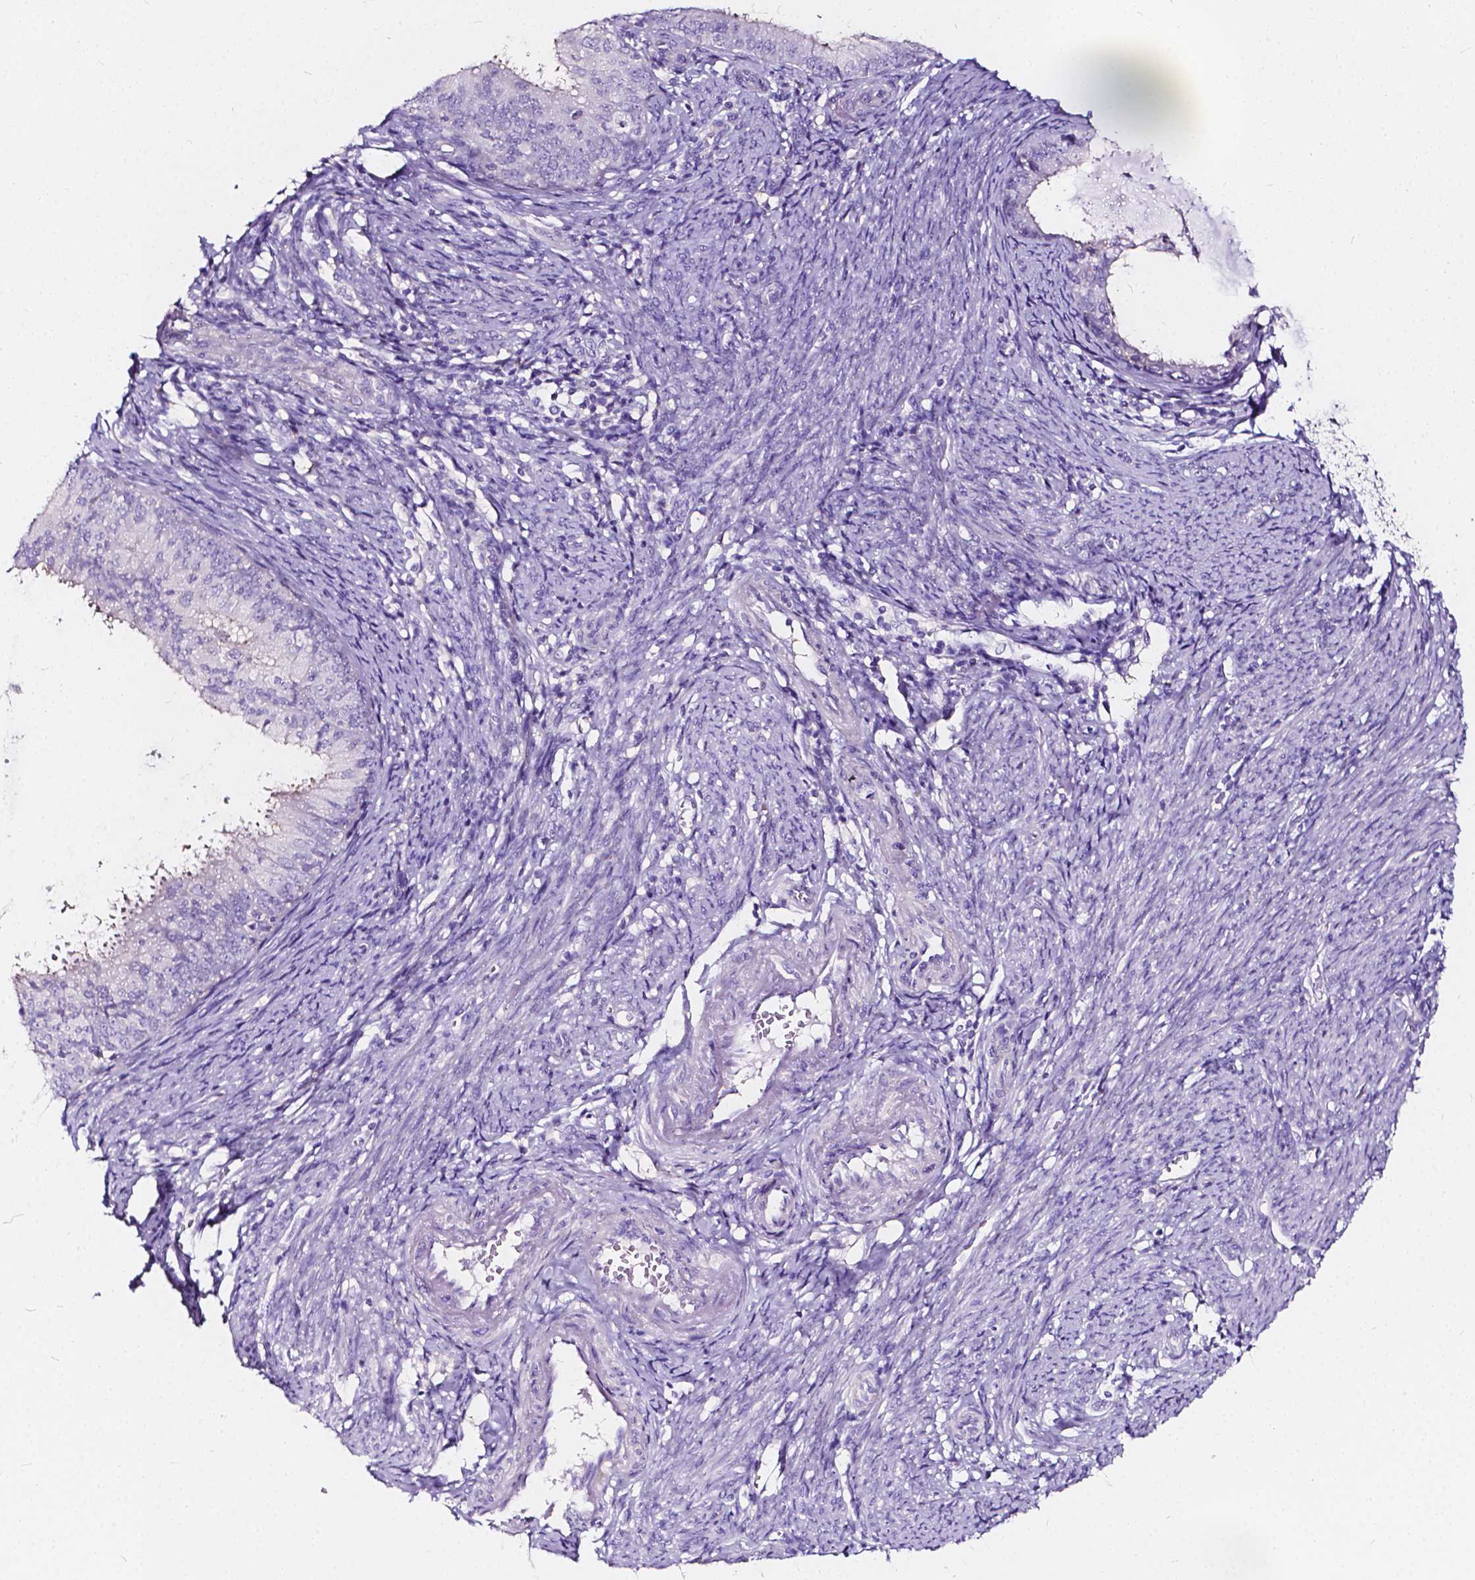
{"staining": {"intensity": "negative", "quantity": "none", "location": "none"}, "tissue": "endometrial cancer", "cell_type": "Tumor cells", "image_type": "cancer", "snomed": [{"axis": "morphology", "description": "Adenocarcinoma, NOS"}, {"axis": "topography", "description": "Endometrium"}], "caption": "Adenocarcinoma (endometrial) was stained to show a protein in brown. There is no significant positivity in tumor cells.", "gene": "CLSTN2", "patient": {"sex": "female", "age": 57}}